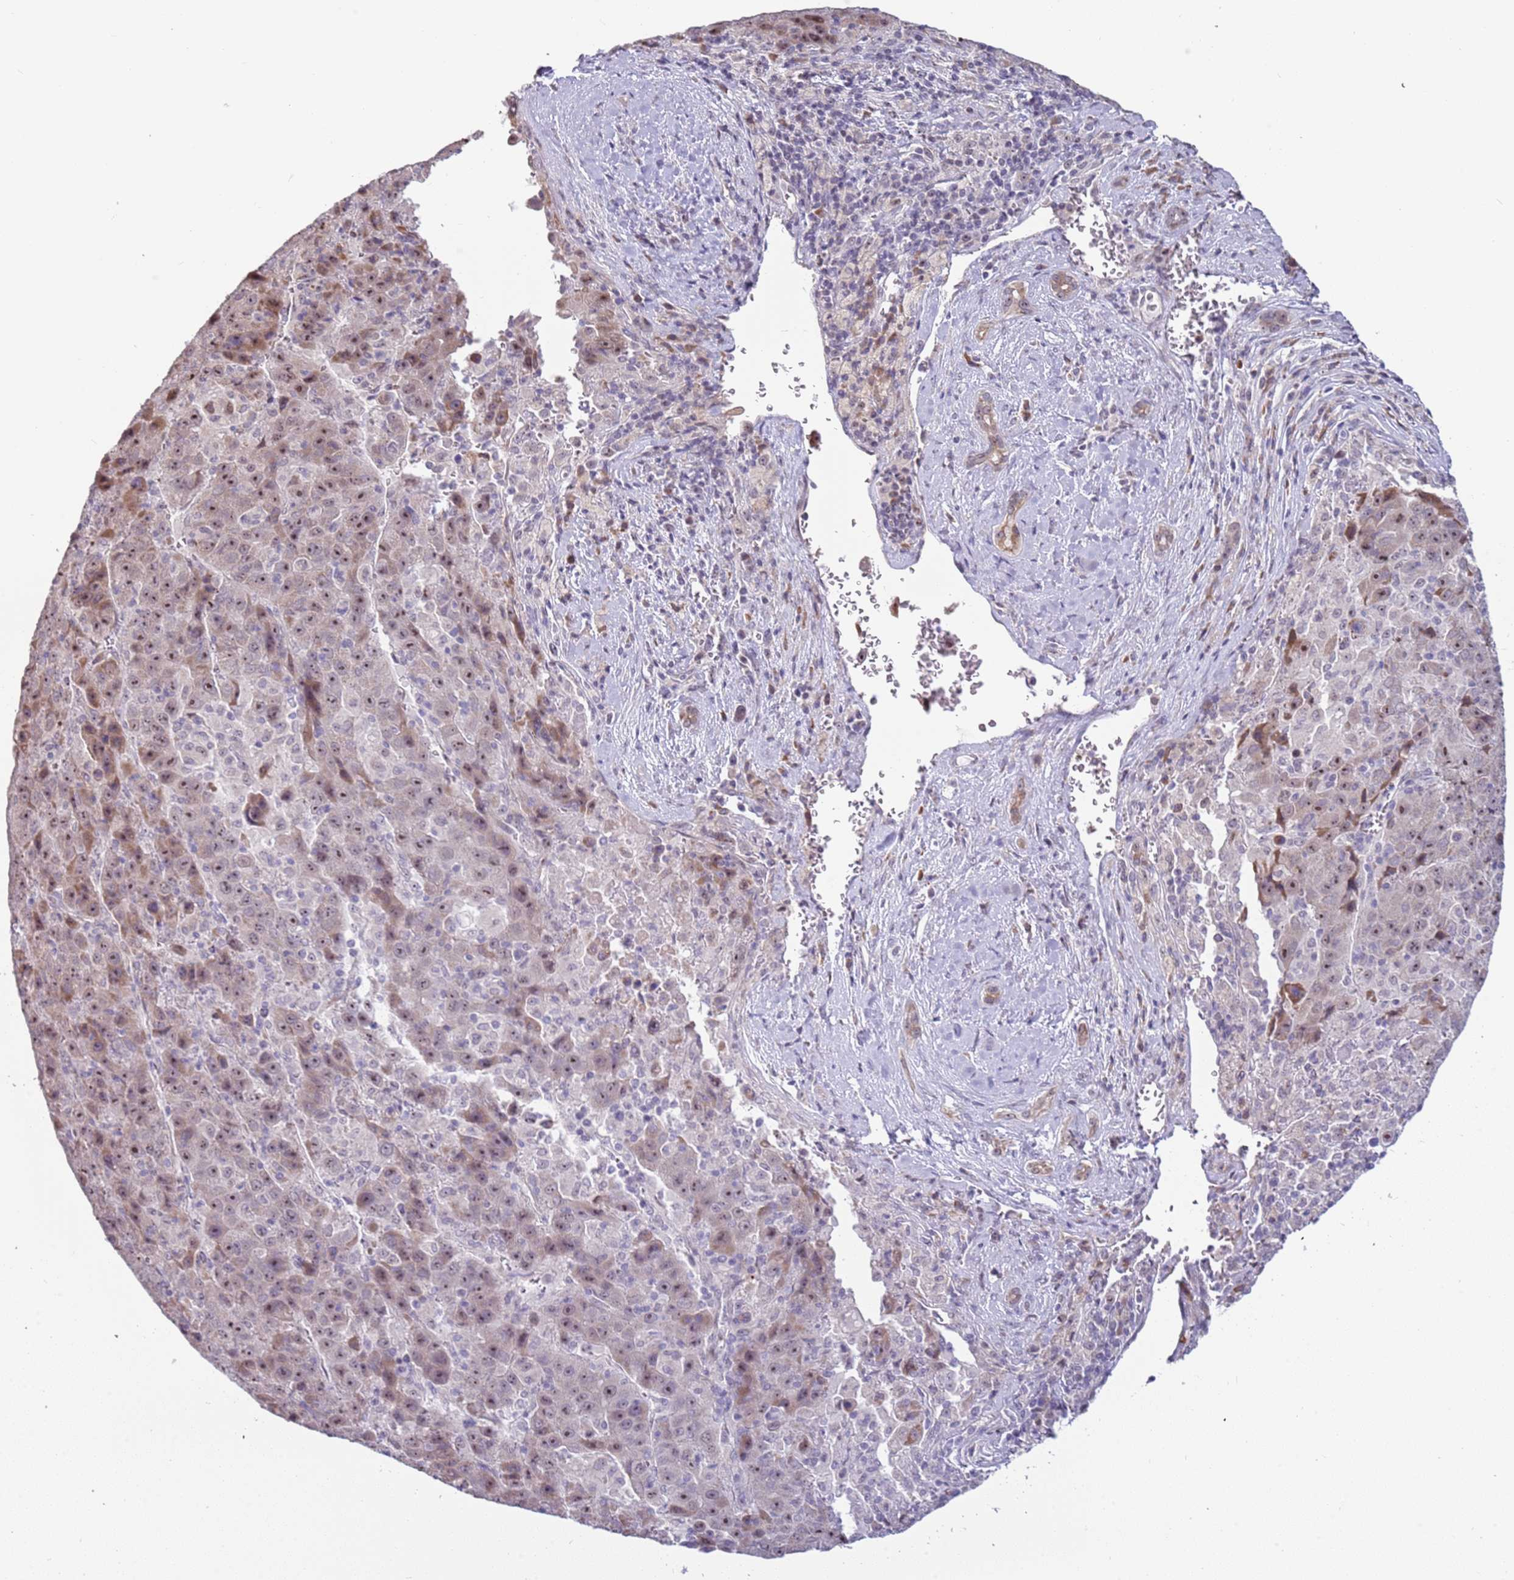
{"staining": {"intensity": "moderate", "quantity": "25%-75%", "location": "nuclear"}, "tissue": "liver cancer", "cell_type": "Tumor cells", "image_type": "cancer", "snomed": [{"axis": "morphology", "description": "Carcinoma, Hepatocellular, NOS"}, {"axis": "topography", "description": "Liver"}], "caption": "An immunohistochemistry micrograph of neoplastic tissue is shown. Protein staining in brown shows moderate nuclear positivity in liver cancer within tumor cells. Using DAB (brown) and hematoxylin (blue) stains, captured at high magnification using brightfield microscopy.", "gene": "UCMA", "patient": {"sex": "female", "age": 53}}